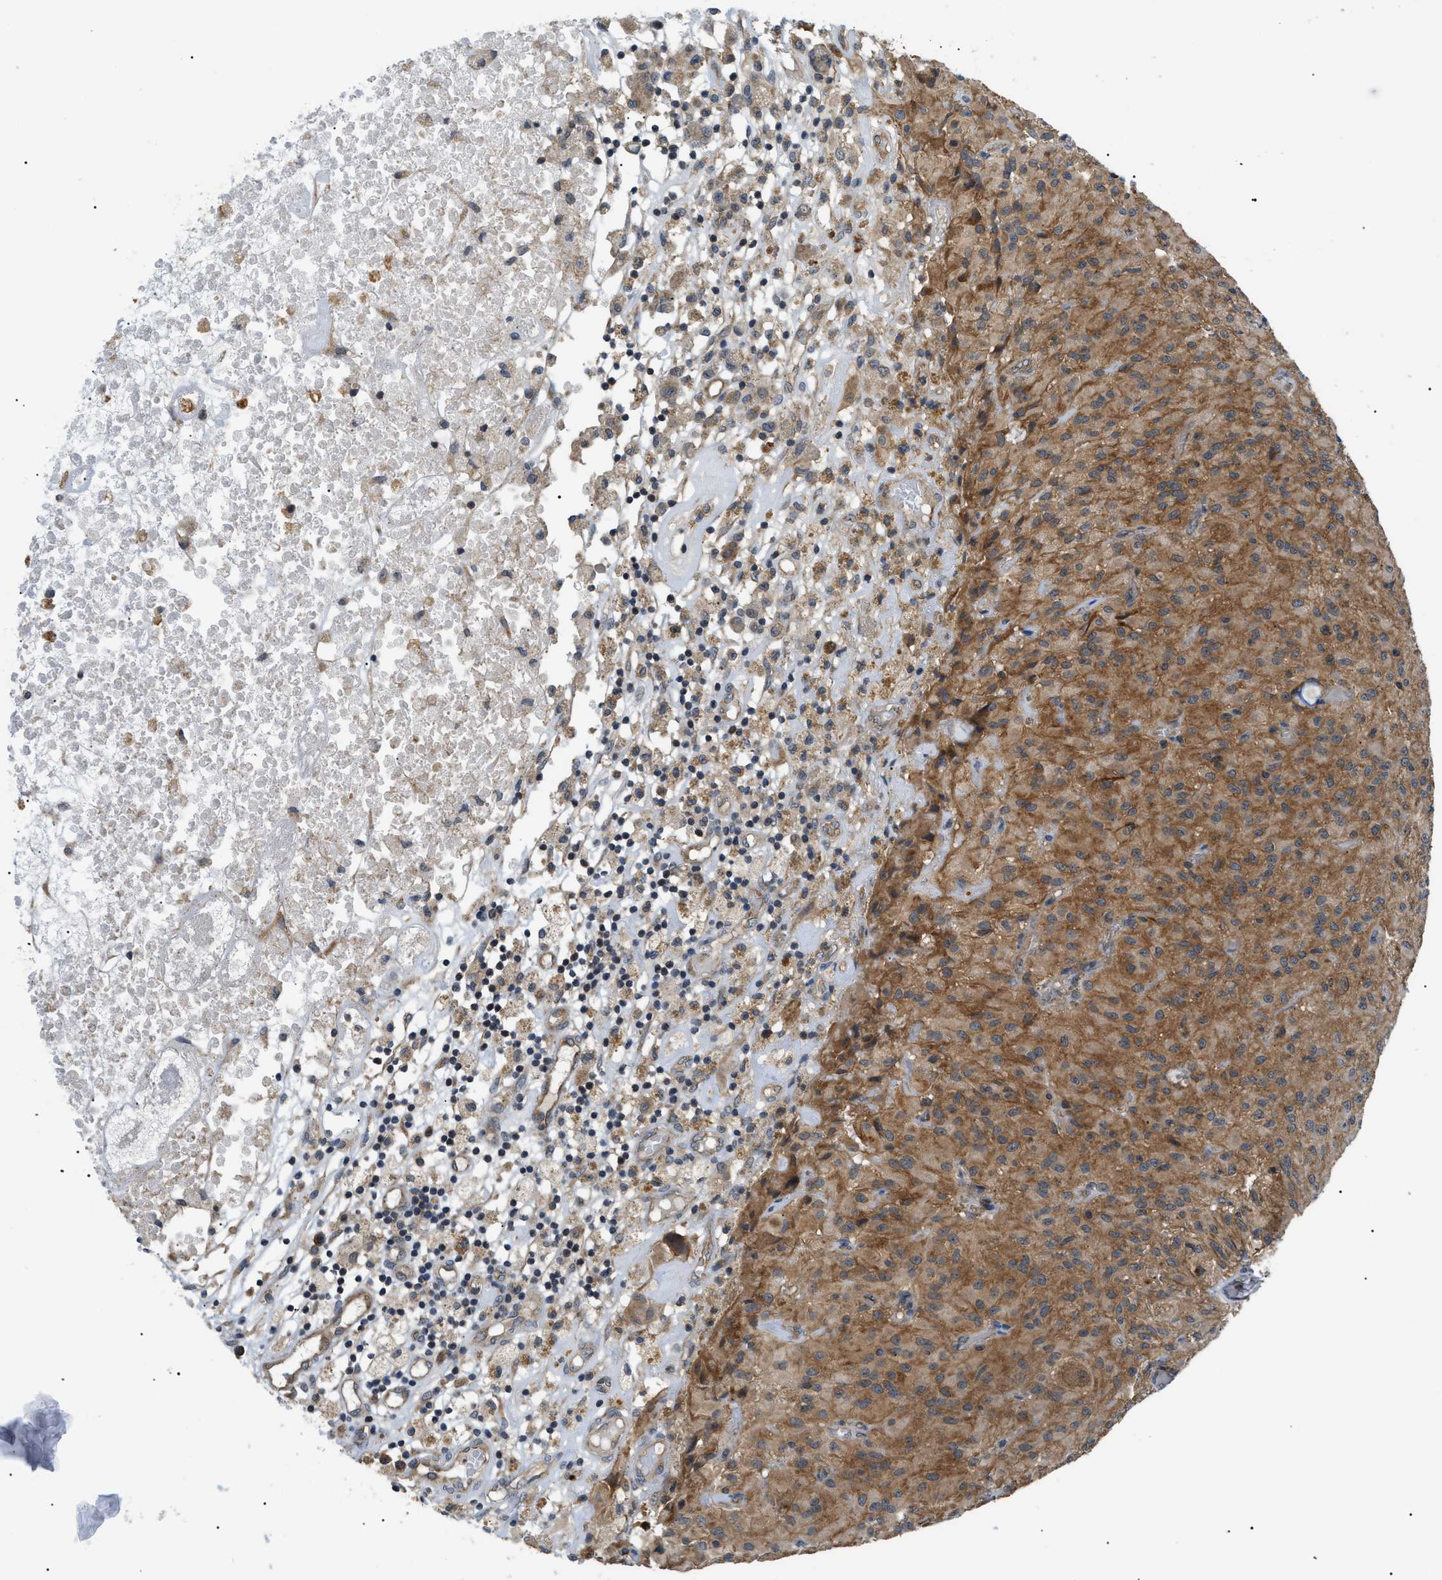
{"staining": {"intensity": "moderate", "quantity": "<25%", "location": "cytoplasmic/membranous"}, "tissue": "glioma", "cell_type": "Tumor cells", "image_type": "cancer", "snomed": [{"axis": "morphology", "description": "Glioma, malignant, High grade"}, {"axis": "topography", "description": "Brain"}], "caption": "Brown immunohistochemical staining in malignant glioma (high-grade) displays moderate cytoplasmic/membranous positivity in approximately <25% of tumor cells.", "gene": "SRPK1", "patient": {"sex": "female", "age": 59}}